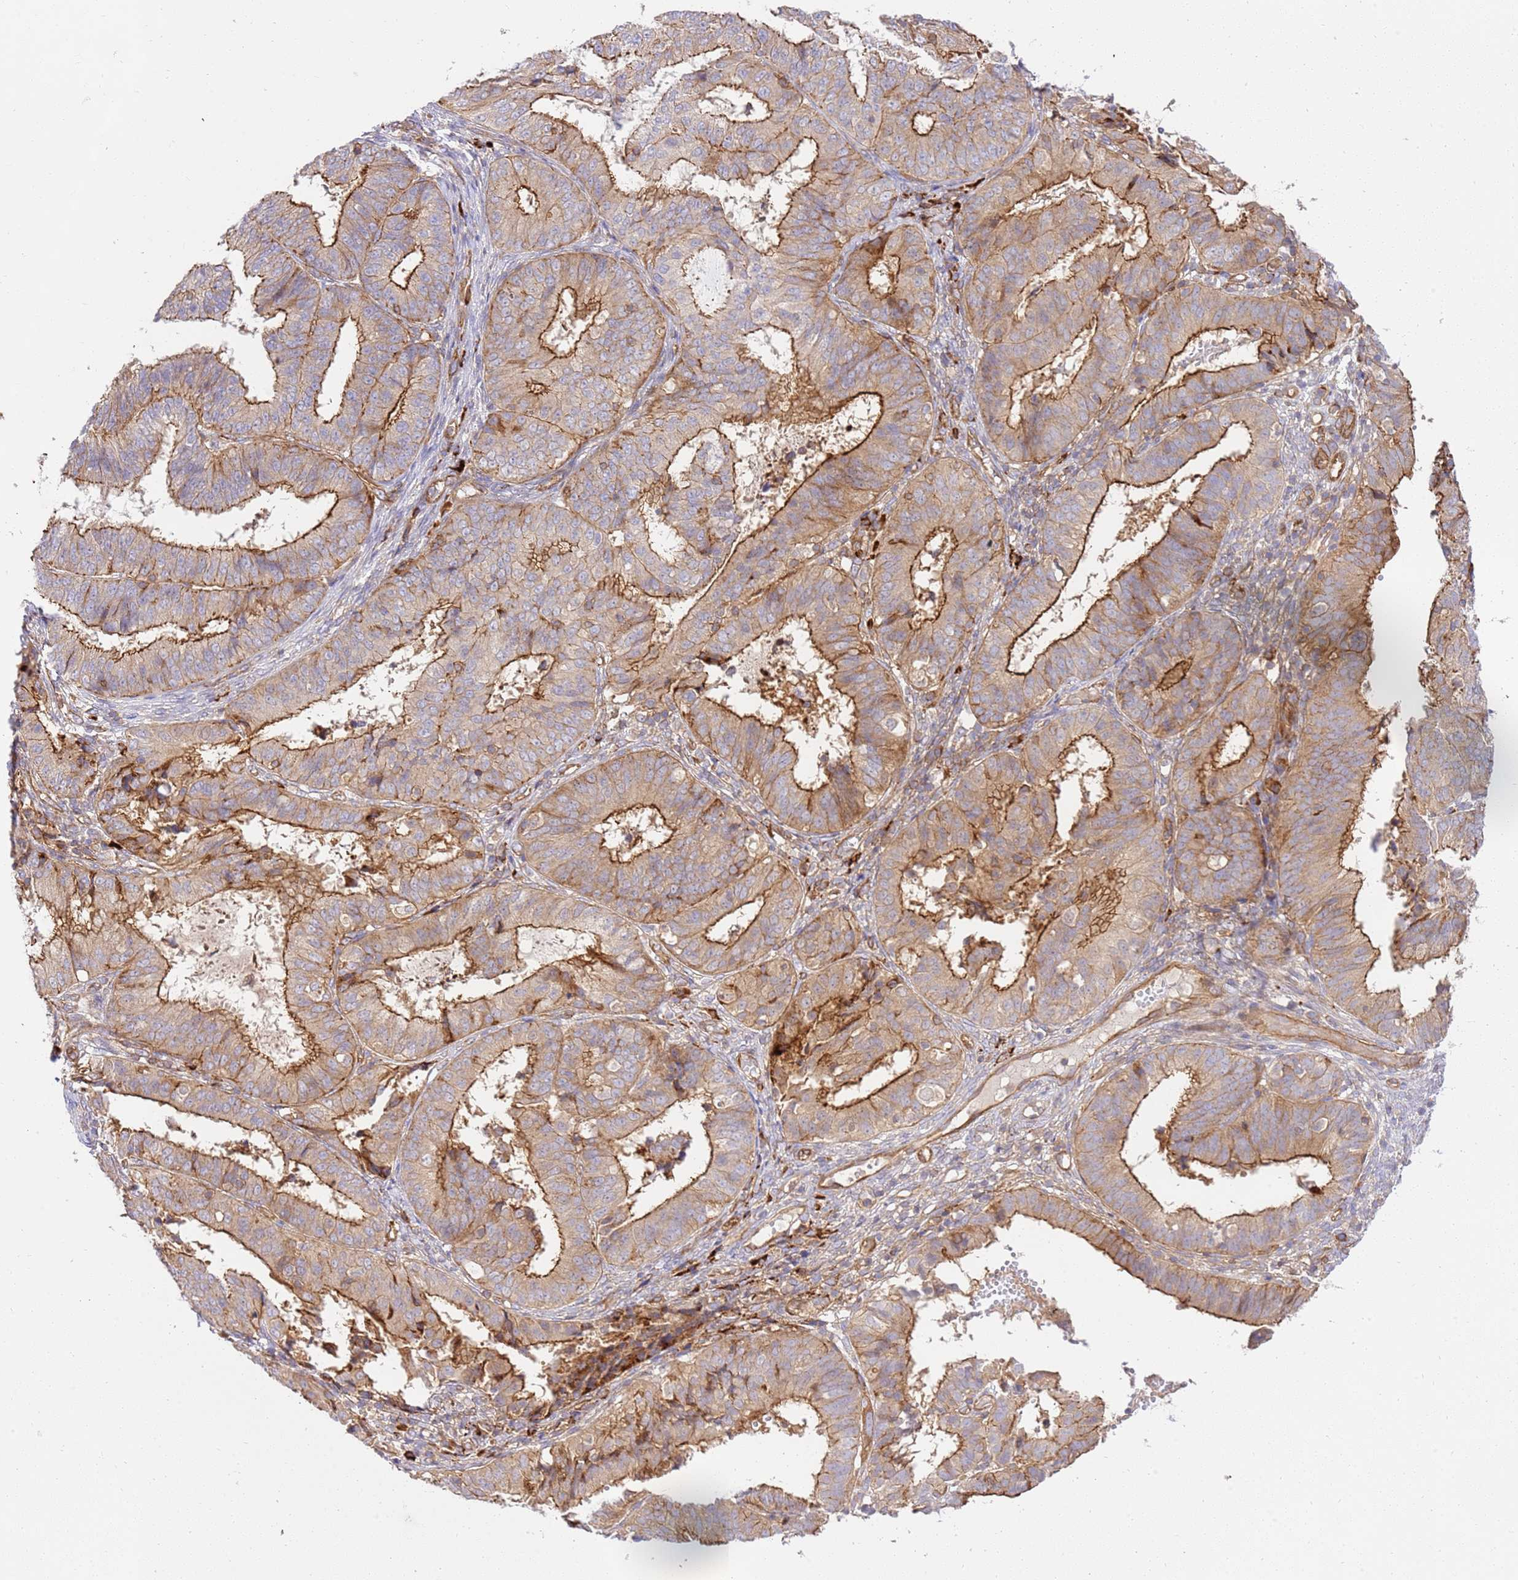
{"staining": {"intensity": "strong", "quantity": ">75%", "location": "cytoplasmic/membranous"}, "tissue": "endometrial cancer", "cell_type": "Tumor cells", "image_type": "cancer", "snomed": [{"axis": "morphology", "description": "Adenocarcinoma, NOS"}, {"axis": "topography", "description": "Endometrium"}], "caption": "Immunohistochemical staining of human endometrial cancer (adenocarcinoma) shows high levels of strong cytoplasmic/membranous protein staining in approximately >75% of tumor cells. (DAB IHC, brown staining for protein, blue staining for nuclei).", "gene": "EFCAB8", "patient": {"sex": "female", "age": 51}}